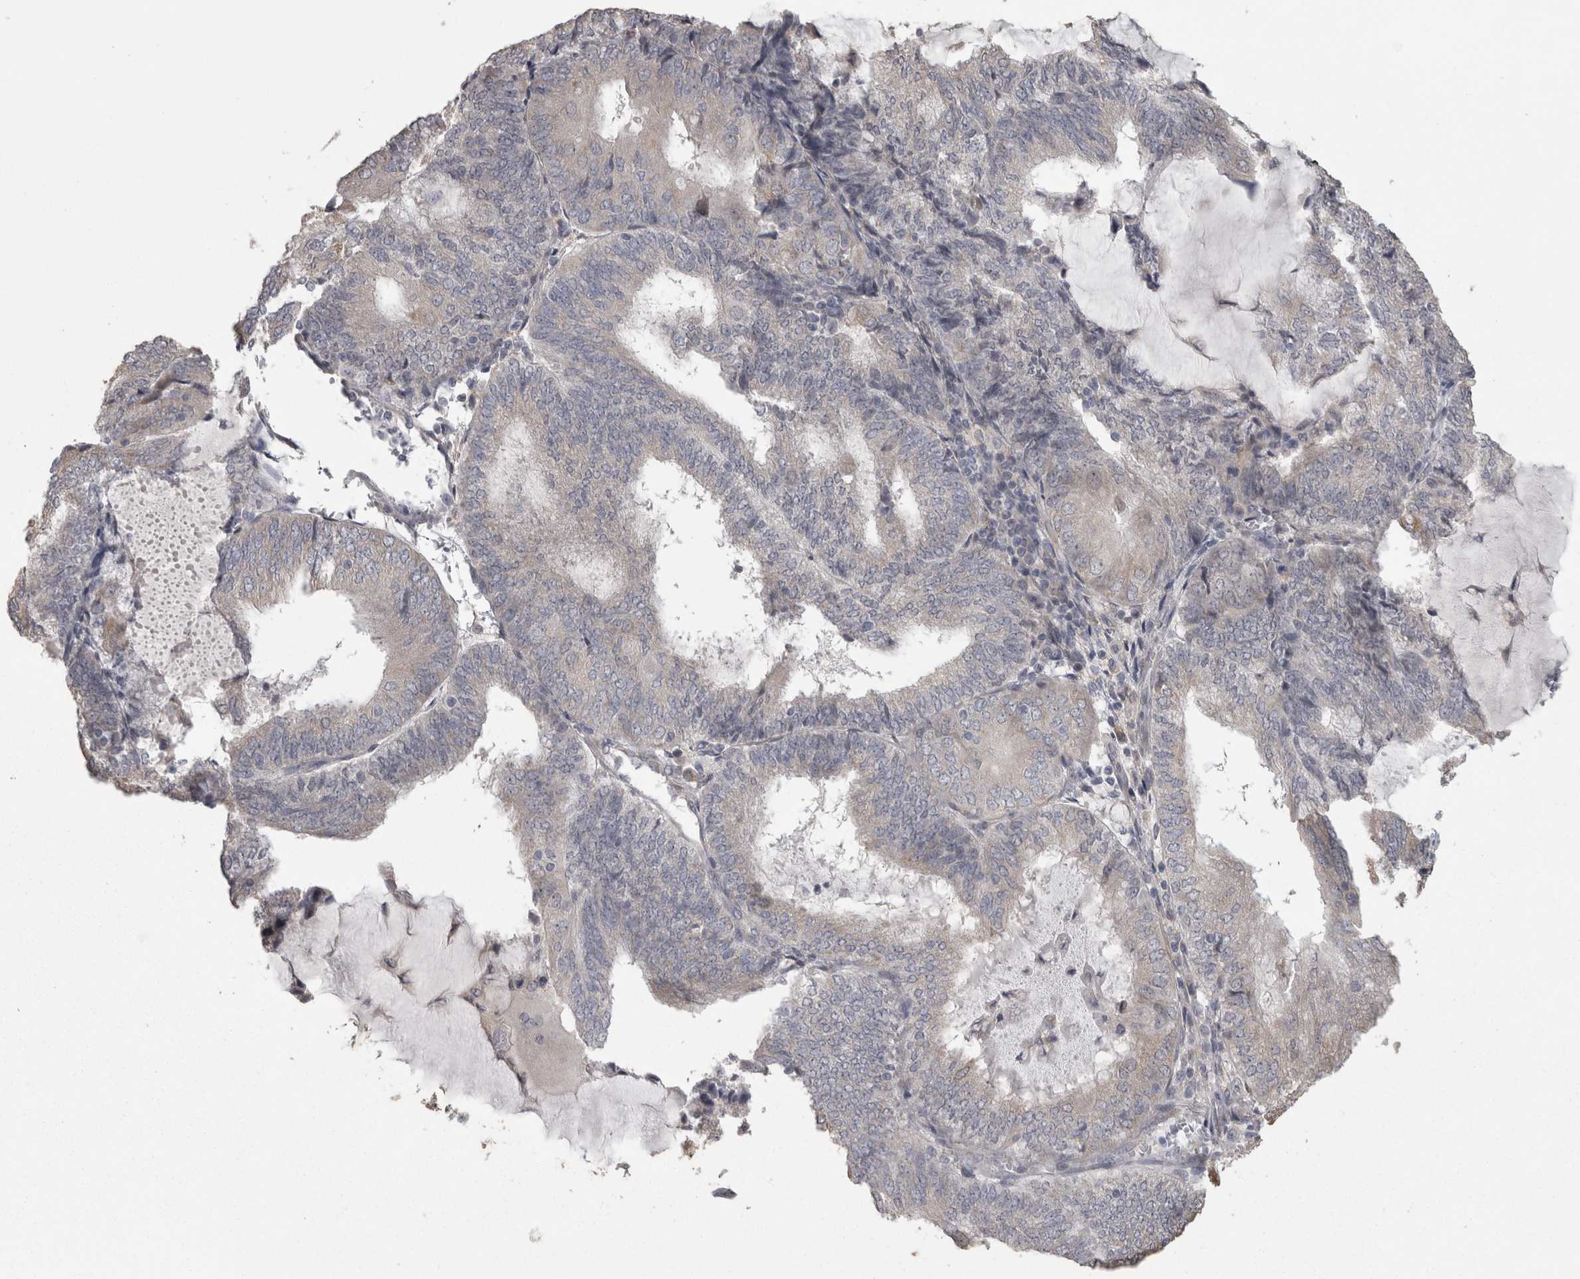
{"staining": {"intensity": "negative", "quantity": "none", "location": "none"}, "tissue": "endometrial cancer", "cell_type": "Tumor cells", "image_type": "cancer", "snomed": [{"axis": "morphology", "description": "Adenocarcinoma, NOS"}, {"axis": "topography", "description": "Endometrium"}], "caption": "Adenocarcinoma (endometrial) stained for a protein using immunohistochemistry exhibits no expression tumor cells.", "gene": "RAB29", "patient": {"sex": "female", "age": 81}}